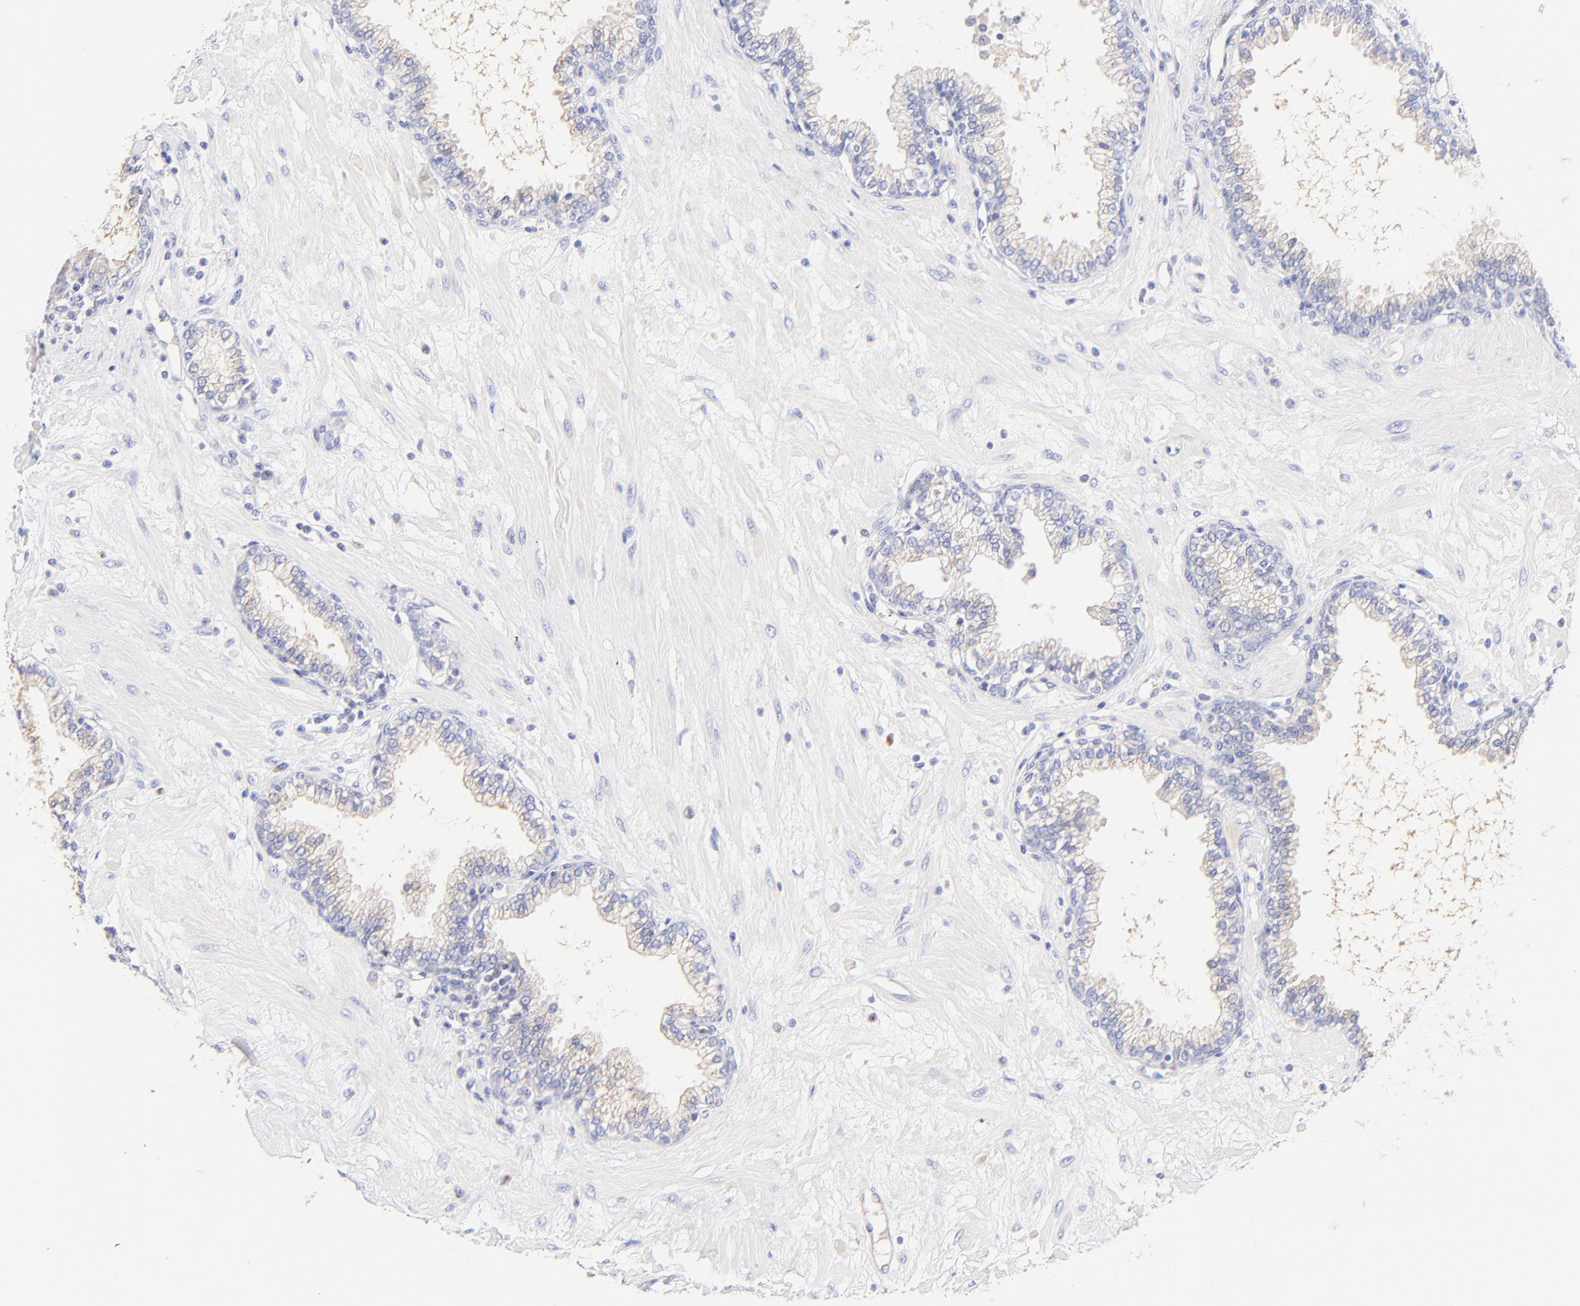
{"staining": {"intensity": "negative", "quantity": "none", "location": "none"}, "tissue": "prostate", "cell_type": "Glandular cells", "image_type": "normal", "snomed": [{"axis": "morphology", "description": "Normal tissue, NOS"}, {"axis": "topography", "description": "Prostate"}], "caption": "Immunohistochemistry (IHC) image of benign prostate stained for a protein (brown), which demonstrates no staining in glandular cells. The staining is performed using DAB (3,3'-diaminobenzidine) brown chromogen with nuclei counter-stained in using hematoxylin.", "gene": "ASB9", "patient": {"sex": "male", "age": 64}}